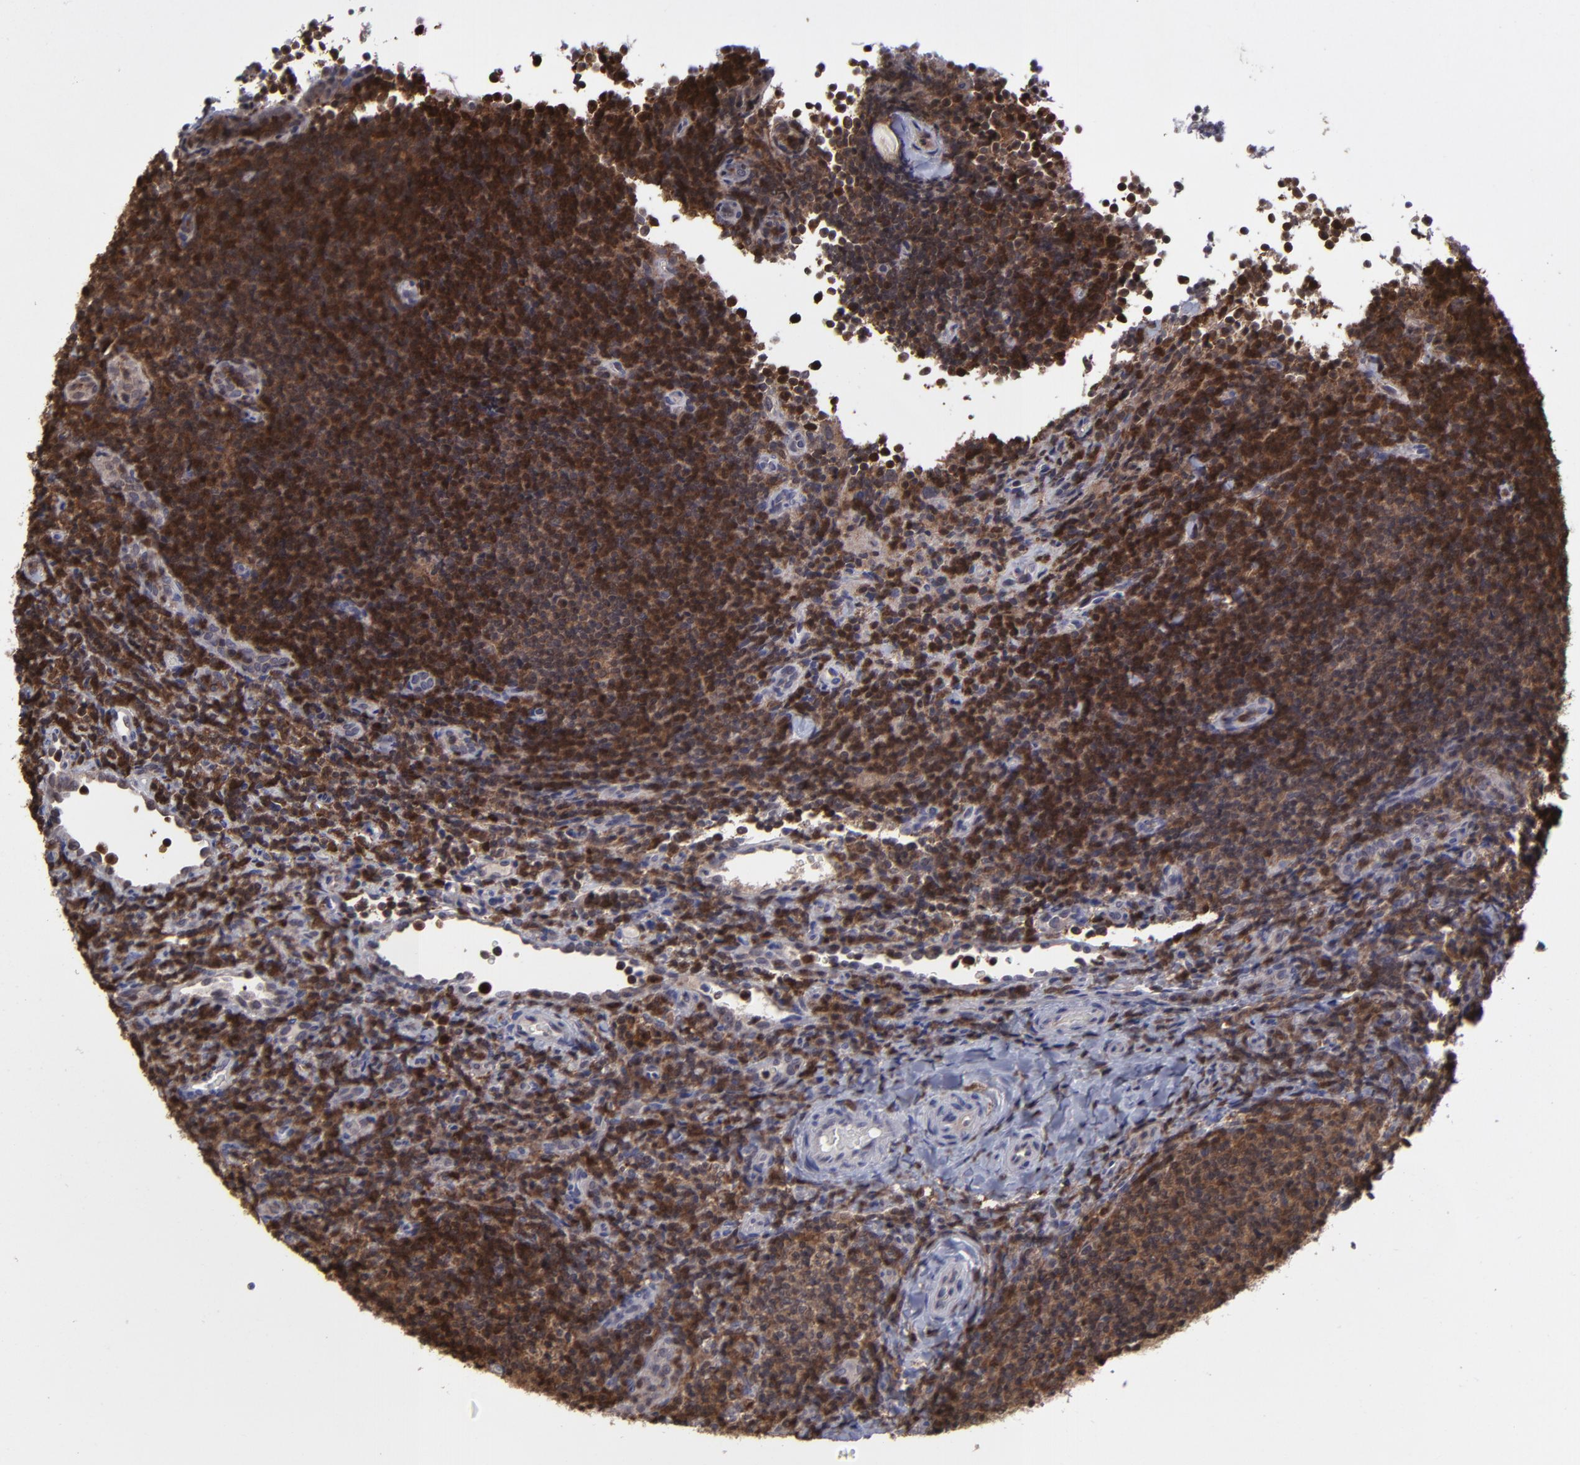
{"staining": {"intensity": "moderate", "quantity": "<25%", "location": "cytoplasmic/membranous,nuclear"}, "tissue": "lymphoma", "cell_type": "Tumor cells", "image_type": "cancer", "snomed": [{"axis": "morphology", "description": "Malignant lymphoma, non-Hodgkin's type, Low grade"}, {"axis": "topography", "description": "Lymph node"}], "caption": "Protein expression analysis of lymphoma exhibits moderate cytoplasmic/membranous and nuclear expression in approximately <25% of tumor cells.", "gene": "GRB2", "patient": {"sex": "female", "age": 76}}